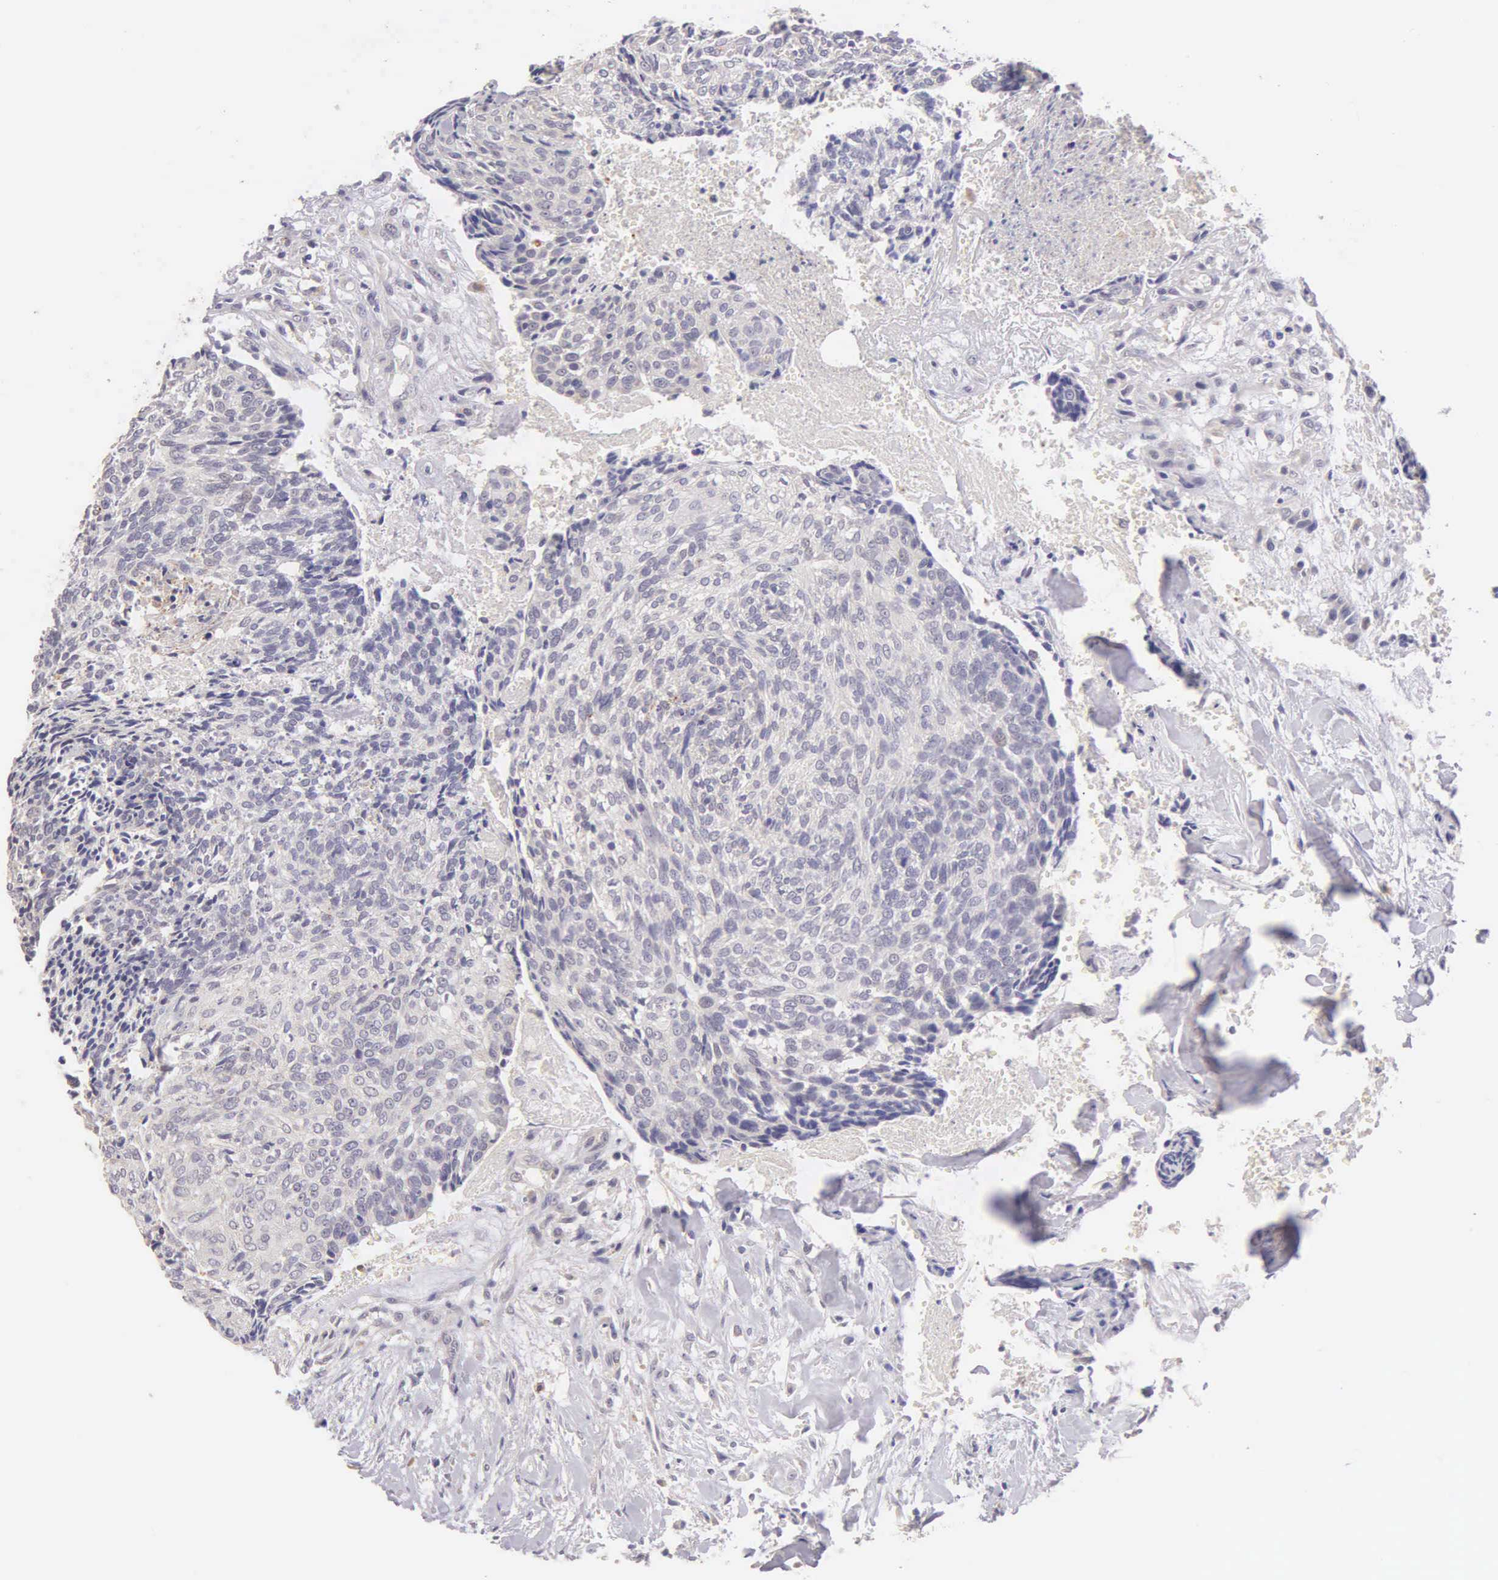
{"staining": {"intensity": "negative", "quantity": "none", "location": "none"}, "tissue": "head and neck cancer", "cell_type": "Tumor cells", "image_type": "cancer", "snomed": [{"axis": "morphology", "description": "Squamous cell carcinoma, NOS"}, {"axis": "topography", "description": "Salivary gland"}, {"axis": "topography", "description": "Head-Neck"}], "caption": "Immunohistochemistry (IHC) histopathology image of neoplastic tissue: head and neck squamous cell carcinoma stained with DAB (3,3'-diaminobenzidine) reveals no significant protein expression in tumor cells.", "gene": "ESR1", "patient": {"sex": "male", "age": 70}}